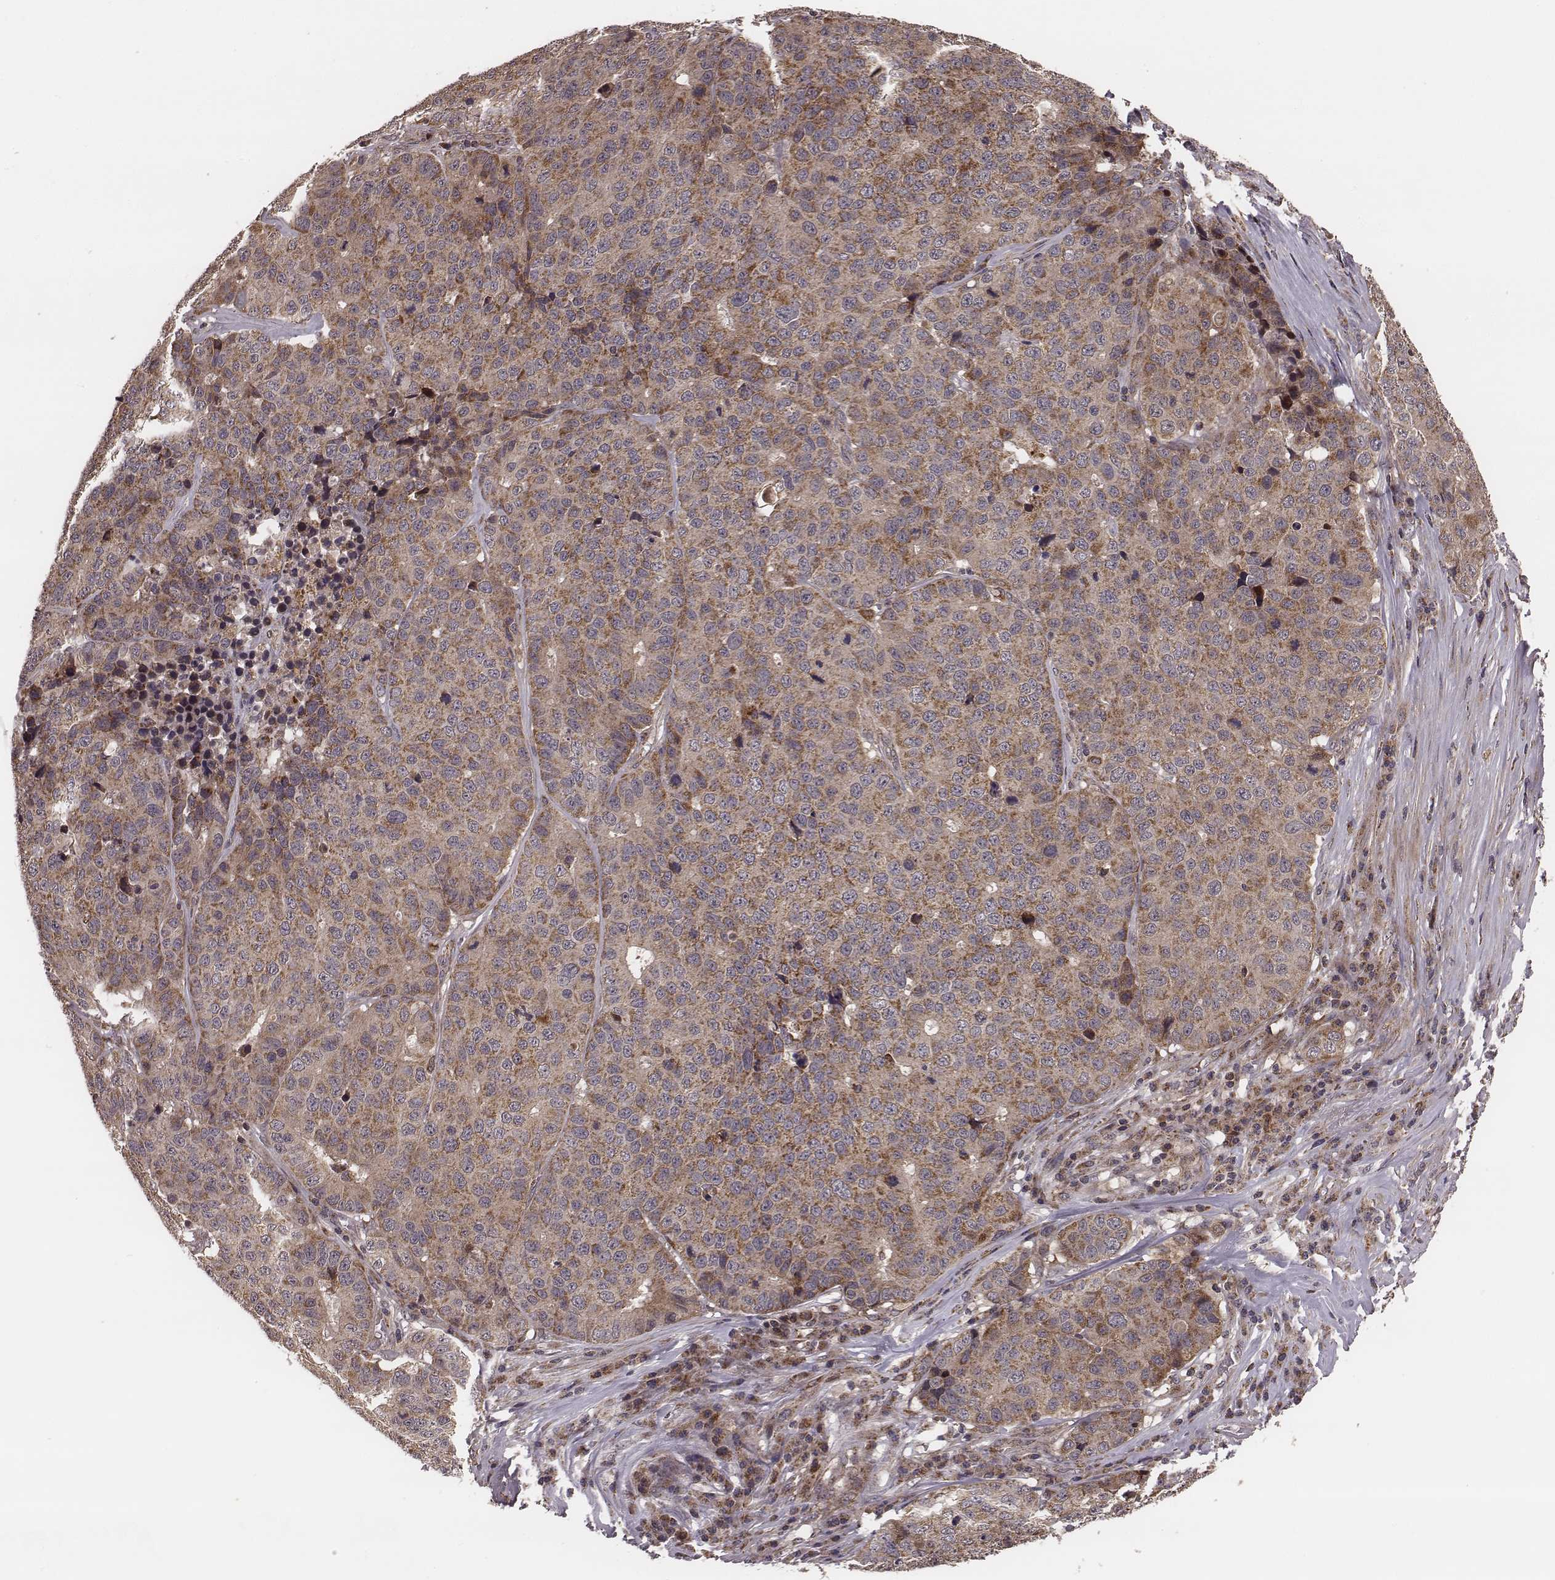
{"staining": {"intensity": "moderate", "quantity": ">75%", "location": "cytoplasmic/membranous"}, "tissue": "stomach cancer", "cell_type": "Tumor cells", "image_type": "cancer", "snomed": [{"axis": "morphology", "description": "Adenocarcinoma, NOS"}, {"axis": "topography", "description": "Stomach"}], "caption": "Brown immunohistochemical staining in stomach cancer displays moderate cytoplasmic/membranous staining in about >75% of tumor cells. The staining was performed using DAB (3,3'-diaminobenzidine) to visualize the protein expression in brown, while the nuclei were stained in blue with hematoxylin (Magnification: 20x).", "gene": "ZDHHC21", "patient": {"sex": "male", "age": 71}}